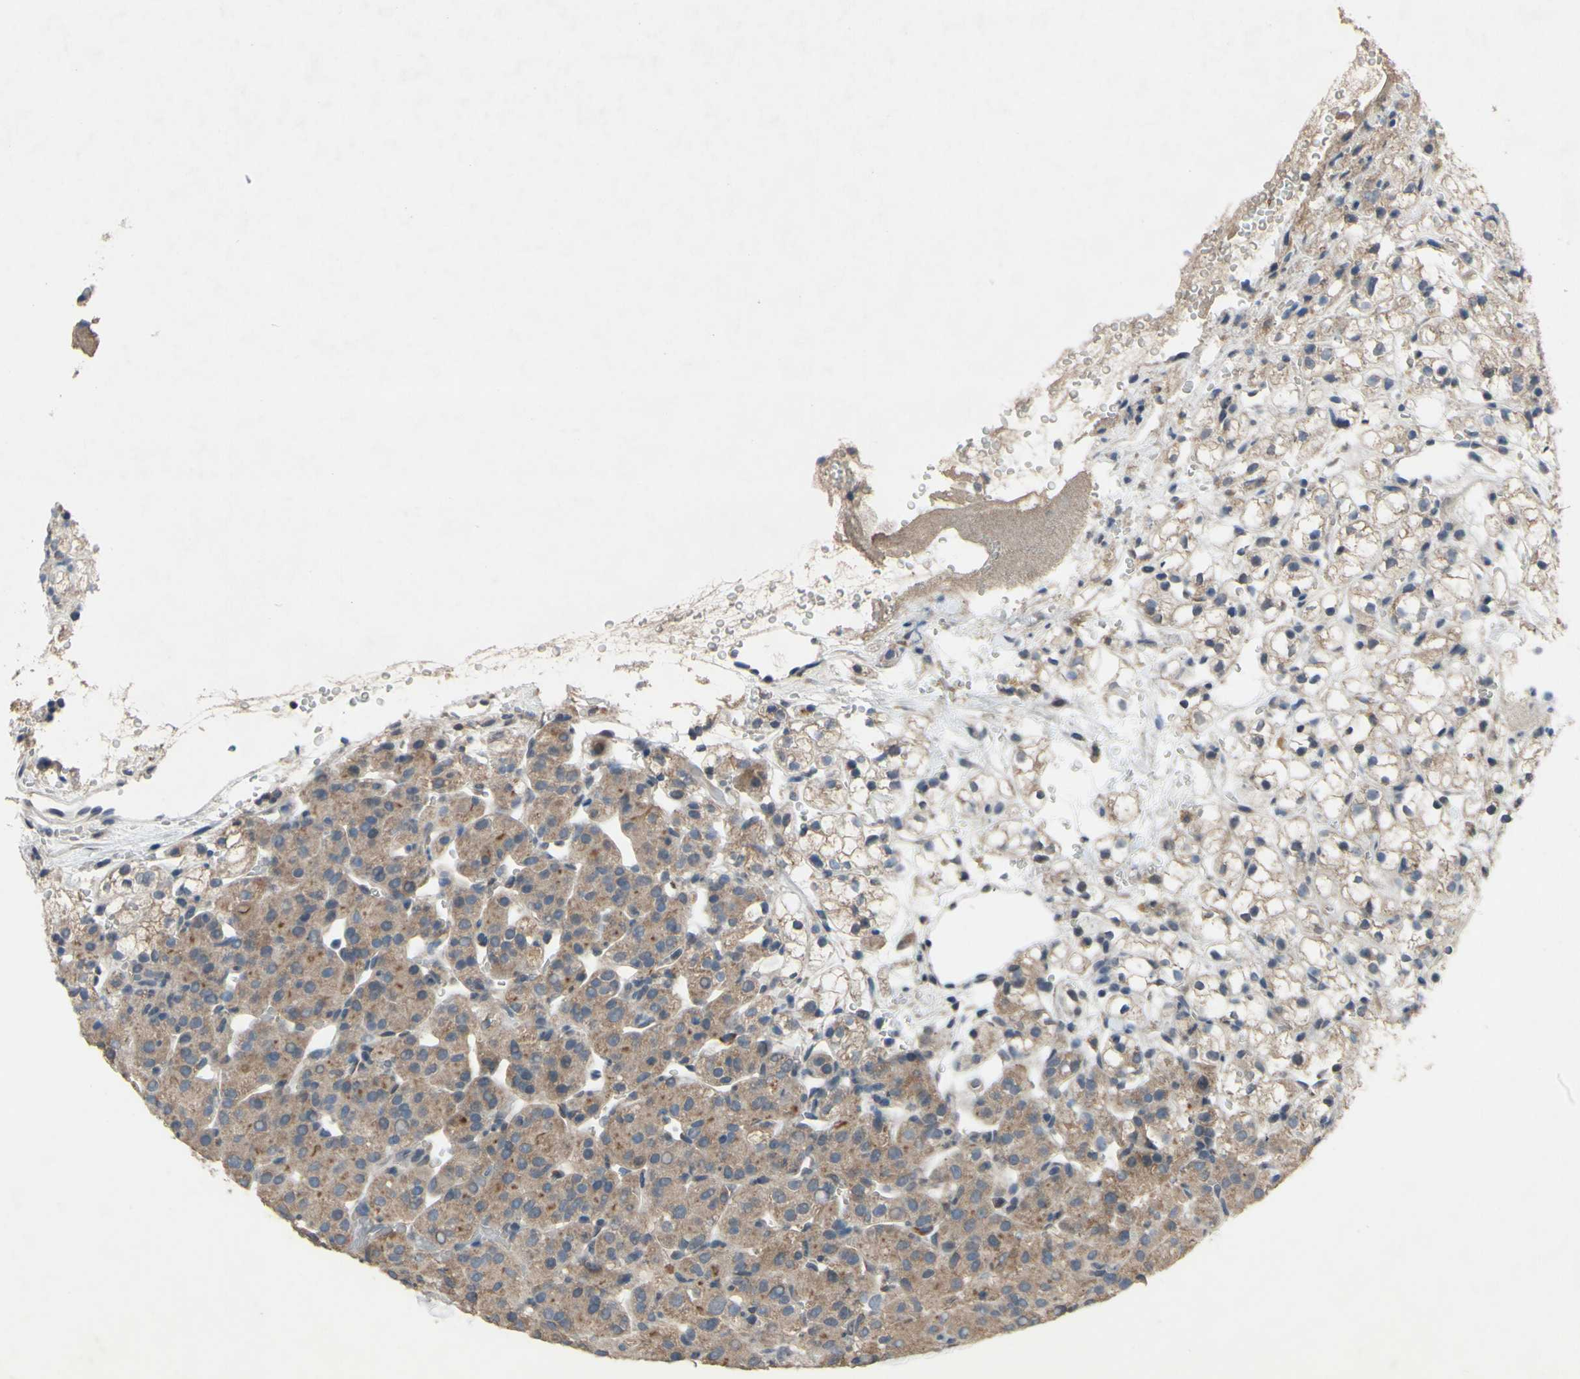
{"staining": {"intensity": "moderate", "quantity": ">75%", "location": "cytoplasmic/membranous"}, "tissue": "renal cancer", "cell_type": "Tumor cells", "image_type": "cancer", "snomed": [{"axis": "morphology", "description": "Adenocarcinoma, NOS"}, {"axis": "topography", "description": "Kidney"}], "caption": "A medium amount of moderate cytoplasmic/membranous staining is present in approximately >75% of tumor cells in renal cancer tissue.", "gene": "CDCP1", "patient": {"sex": "male", "age": 61}}